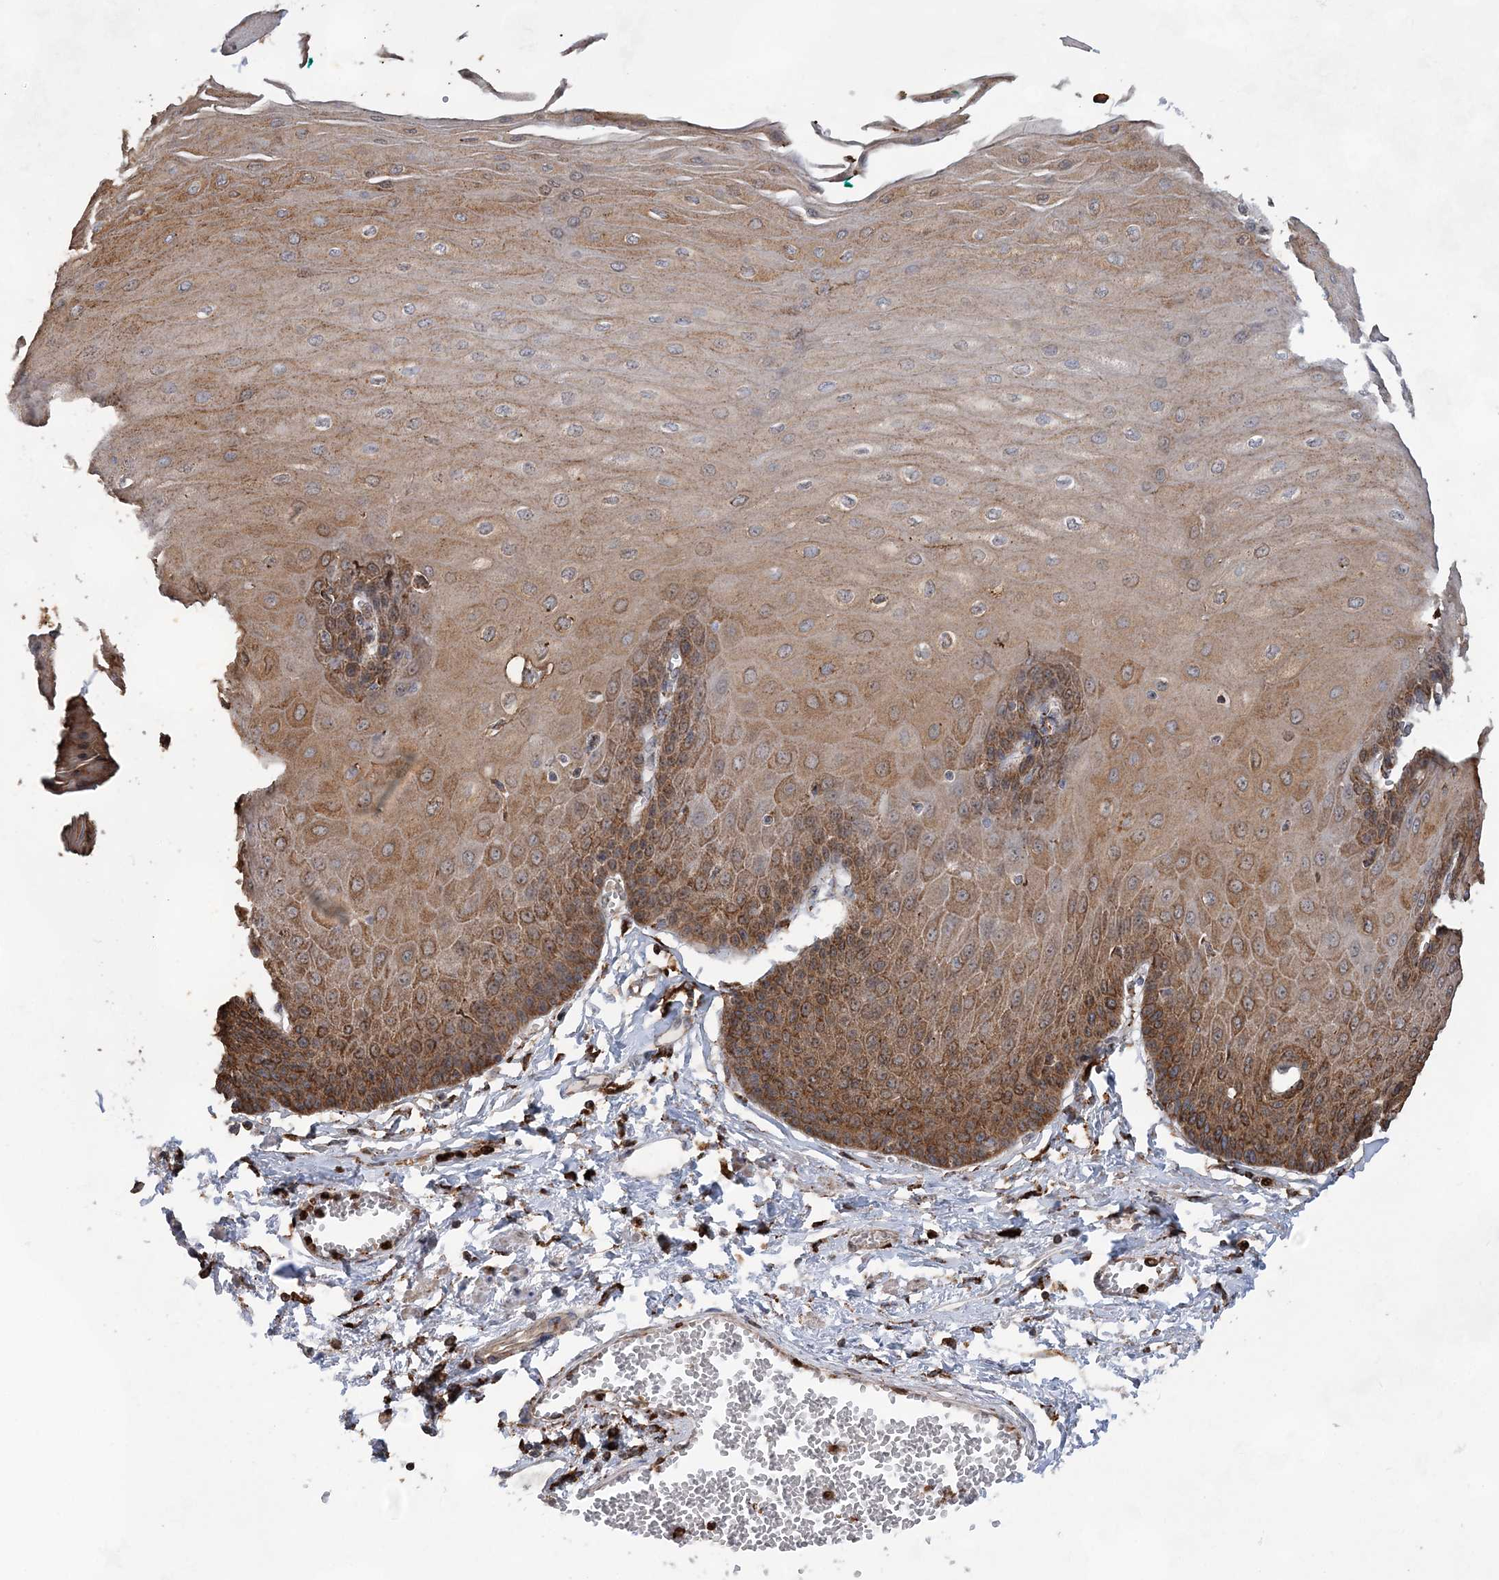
{"staining": {"intensity": "moderate", "quantity": ">75%", "location": "cytoplasmic/membranous"}, "tissue": "esophagus", "cell_type": "Squamous epithelial cells", "image_type": "normal", "snomed": [{"axis": "morphology", "description": "Normal tissue, NOS"}, {"axis": "topography", "description": "Esophagus"}], "caption": "The image exhibits staining of benign esophagus, revealing moderate cytoplasmic/membranous protein expression (brown color) within squamous epithelial cells.", "gene": "WDR12", "patient": {"sex": "male", "age": 60}}